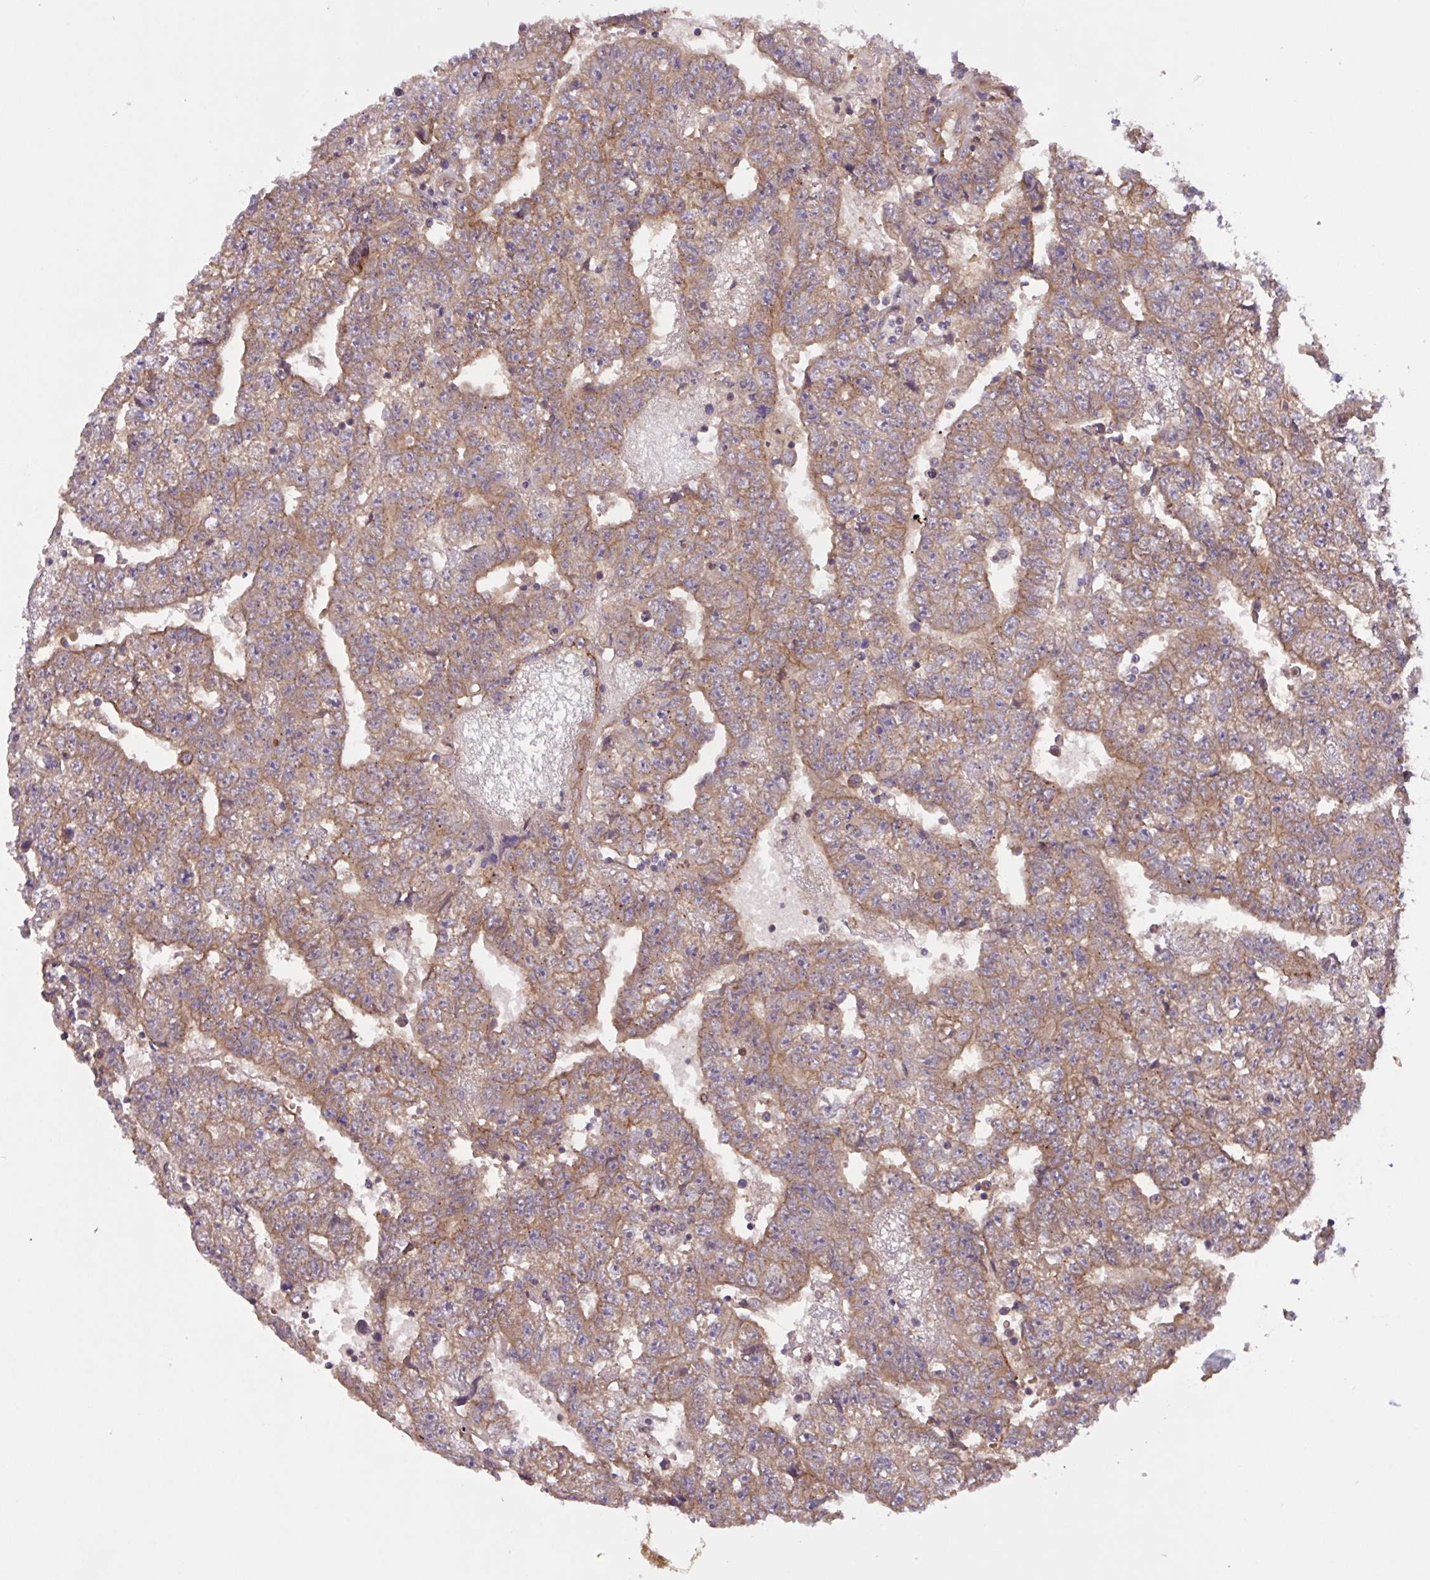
{"staining": {"intensity": "moderate", "quantity": ">75%", "location": "cytoplasmic/membranous"}, "tissue": "testis cancer", "cell_type": "Tumor cells", "image_type": "cancer", "snomed": [{"axis": "morphology", "description": "Carcinoma, Embryonal, NOS"}, {"axis": "topography", "description": "Testis"}], "caption": "Immunohistochemical staining of human testis cancer demonstrates moderate cytoplasmic/membranous protein positivity in about >75% of tumor cells.", "gene": "INTS10", "patient": {"sex": "male", "age": 25}}